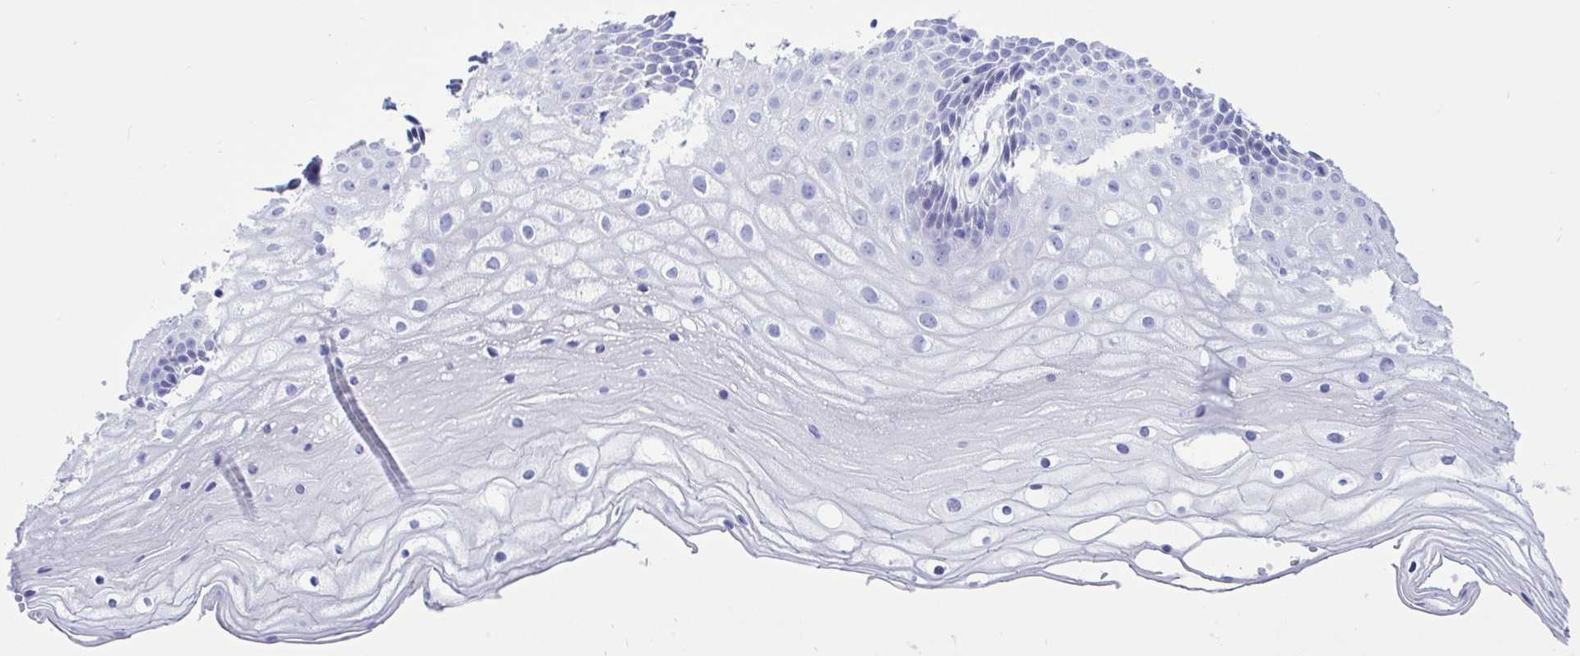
{"staining": {"intensity": "negative", "quantity": "none", "location": "none"}, "tissue": "cervix", "cell_type": "Glandular cells", "image_type": "normal", "snomed": [{"axis": "morphology", "description": "Normal tissue, NOS"}, {"axis": "topography", "description": "Cervix"}], "caption": "Glandular cells are negative for brown protein staining in unremarkable cervix. (Brightfield microscopy of DAB (3,3'-diaminobenzidine) IHC at high magnification).", "gene": "BEX5", "patient": {"sex": "female", "age": 36}}